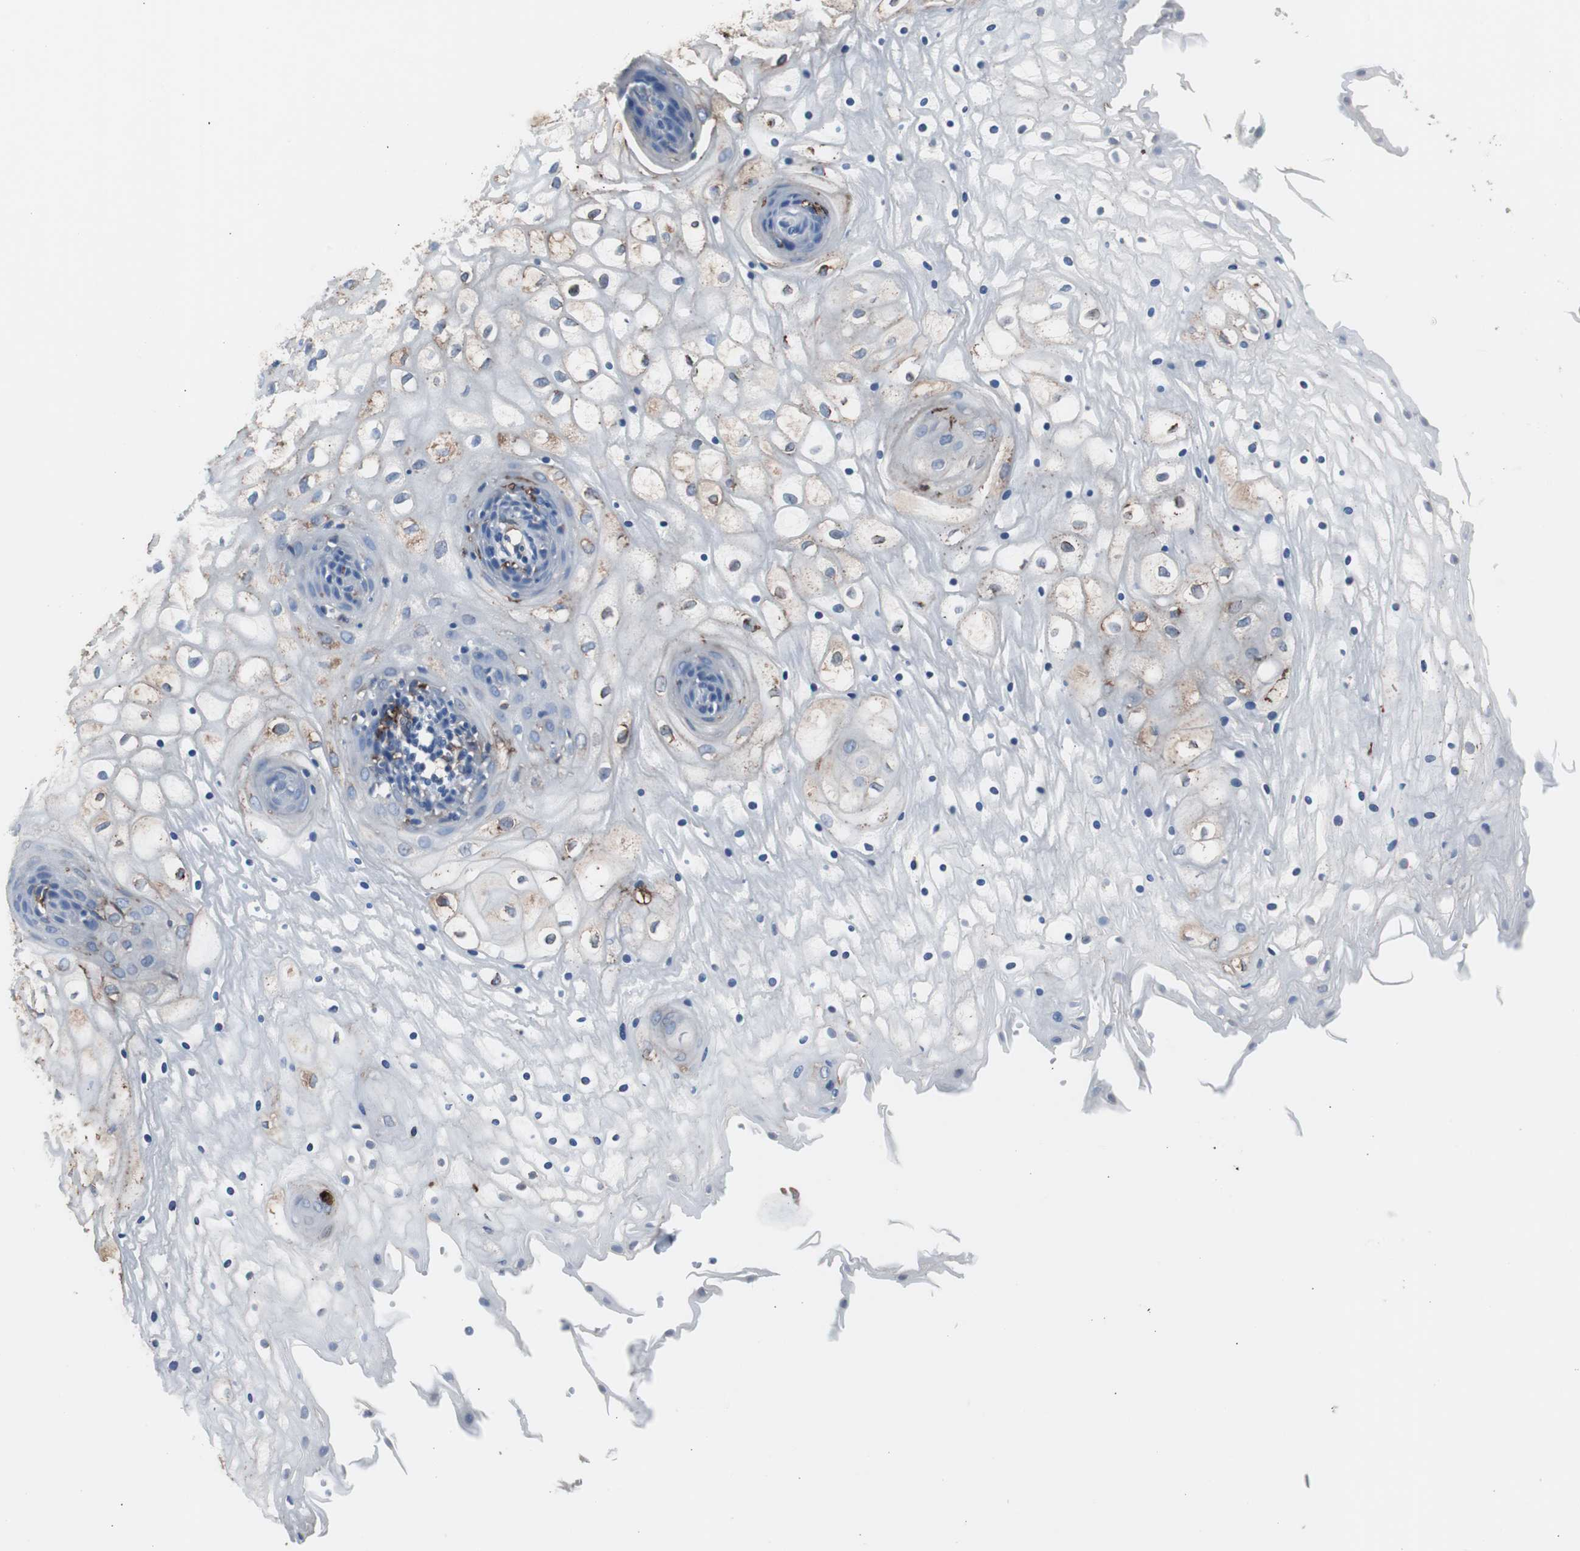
{"staining": {"intensity": "weak", "quantity": "25%-75%", "location": "cytoplasmic/membranous"}, "tissue": "vagina", "cell_type": "Squamous epithelial cells", "image_type": "normal", "snomed": [{"axis": "morphology", "description": "Normal tissue, NOS"}, {"axis": "topography", "description": "Vagina"}], "caption": "Squamous epithelial cells reveal low levels of weak cytoplasmic/membranous staining in about 25%-75% of cells in unremarkable vagina. (Stains: DAB in brown, nuclei in blue, Microscopy: brightfield microscopy at high magnification).", "gene": "FCGR2B", "patient": {"sex": "female", "age": 34}}